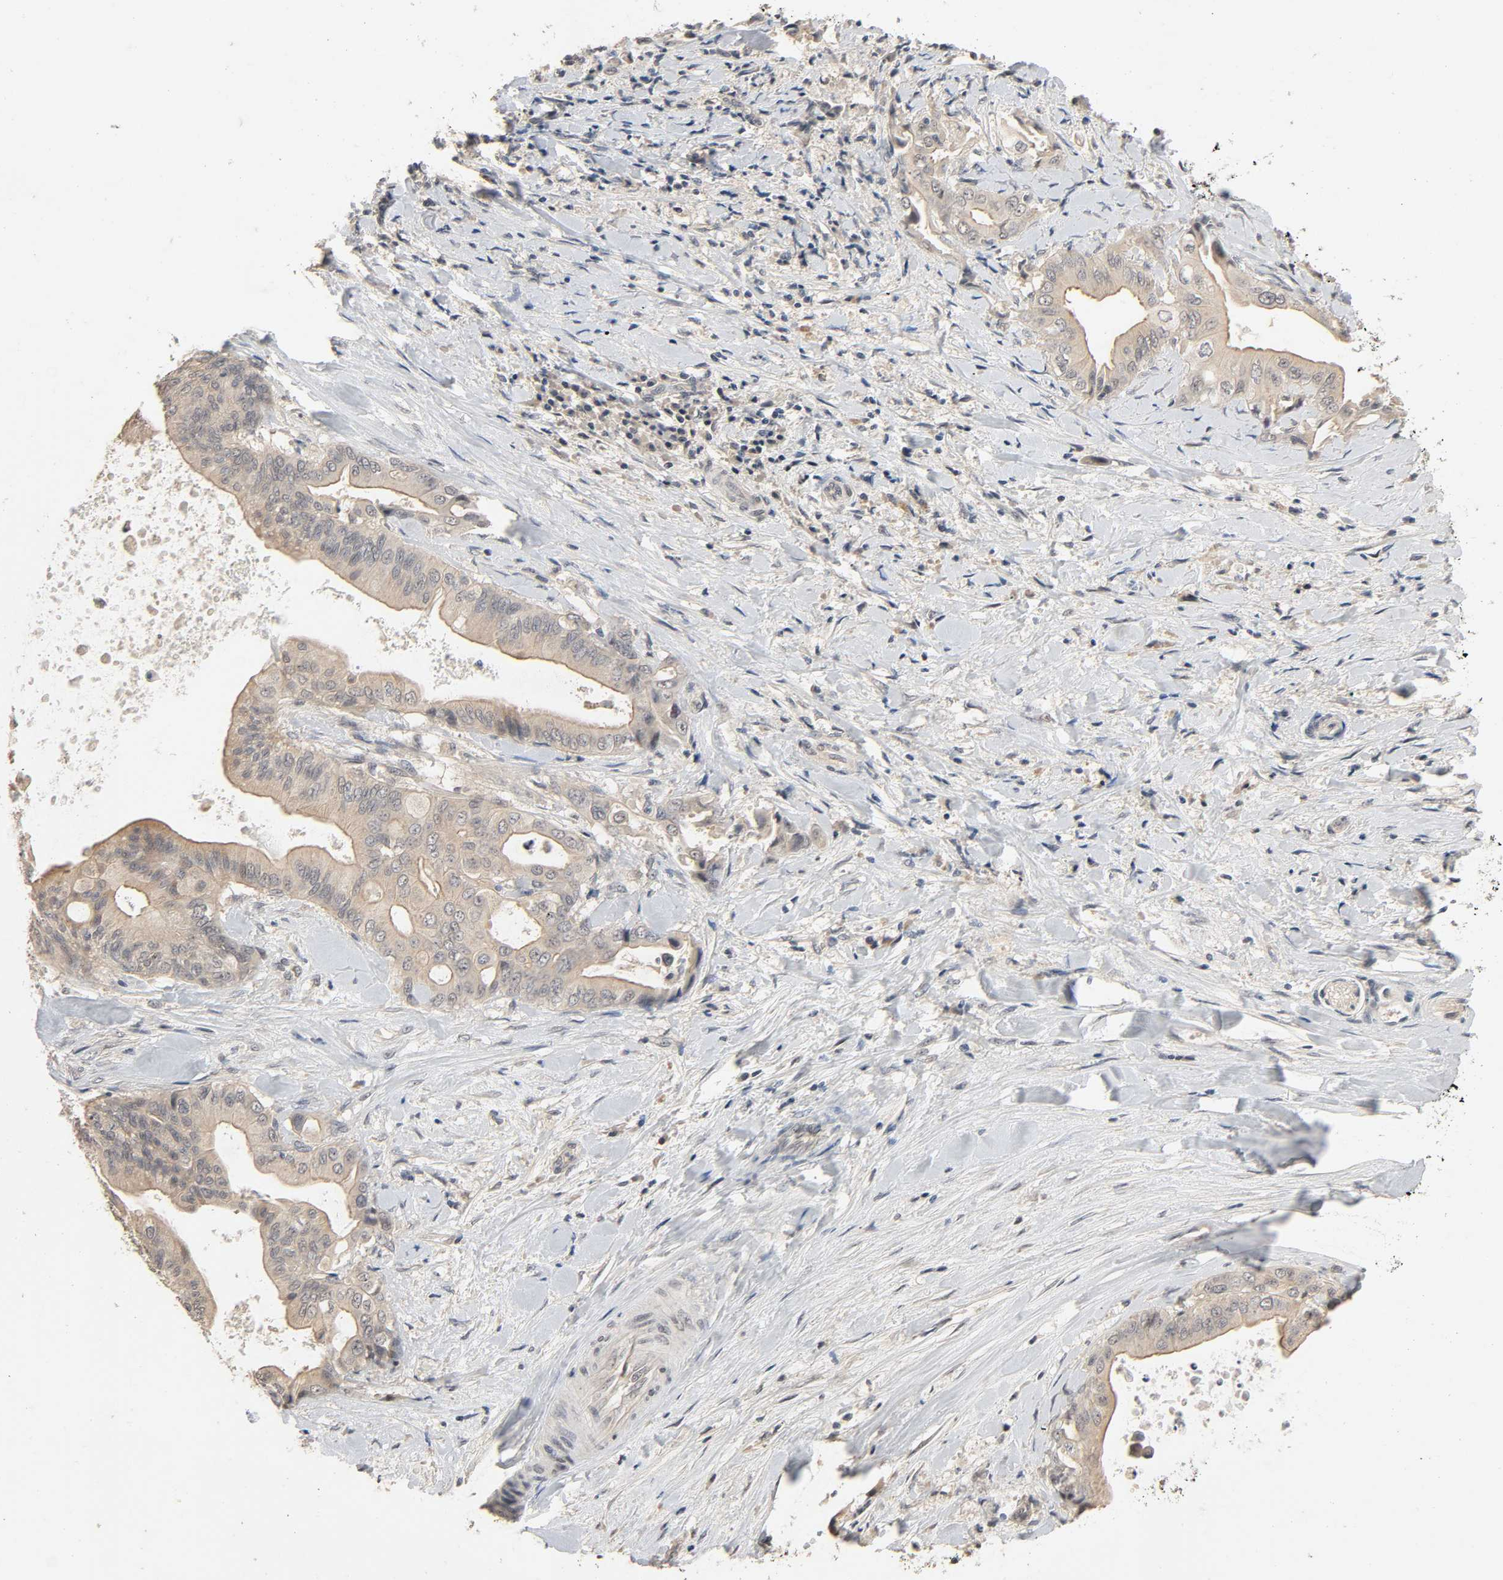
{"staining": {"intensity": "weak", "quantity": ">75%", "location": "cytoplasmic/membranous"}, "tissue": "liver cancer", "cell_type": "Tumor cells", "image_type": "cancer", "snomed": [{"axis": "morphology", "description": "Cholangiocarcinoma"}, {"axis": "topography", "description": "Liver"}], "caption": "Protein staining reveals weak cytoplasmic/membranous staining in about >75% of tumor cells in liver cancer (cholangiocarcinoma).", "gene": "MAGEA8", "patient": {"sex": "male", "age": 58}}